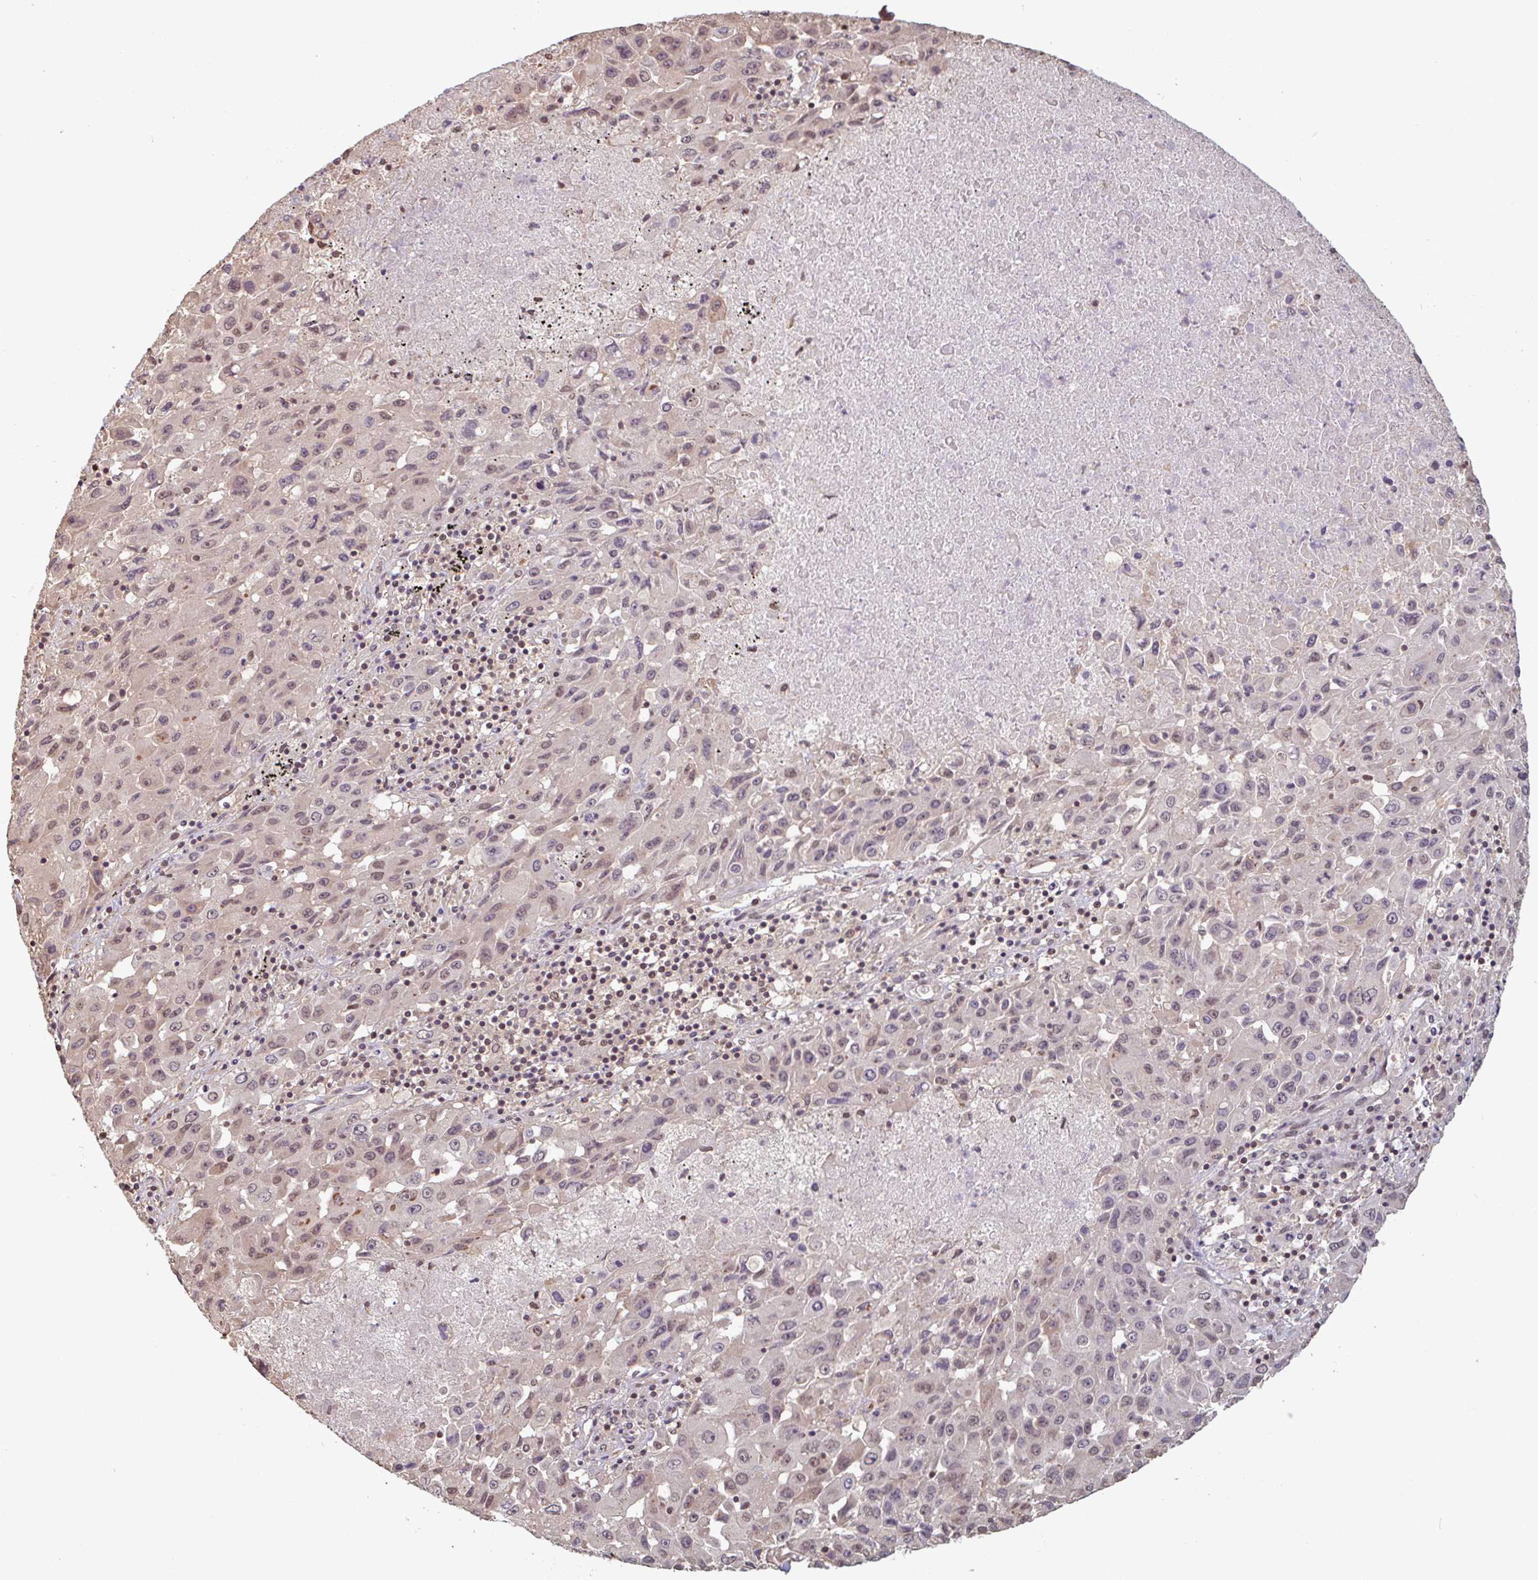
{"staining": {"intensity": "weak", "quantity": "25%-75%", "location": "nuclear"}, "tissue": "lung cancer", "cell_type": "Tumor cells", "image_type": "cancer", "snomed": [{"axis": "morphology", "description": "Squamous cell carcinoma, NOS"}, {"axis": "topography", "description": "Lung"}], "caption": "Protein expression analysis of squamous cell carcinoma (lung) reveals weak nuclear expression in about 25%-75% of tumor cells.", "gene": "DR1", "patient": {"sex": "male", "age": 63}}